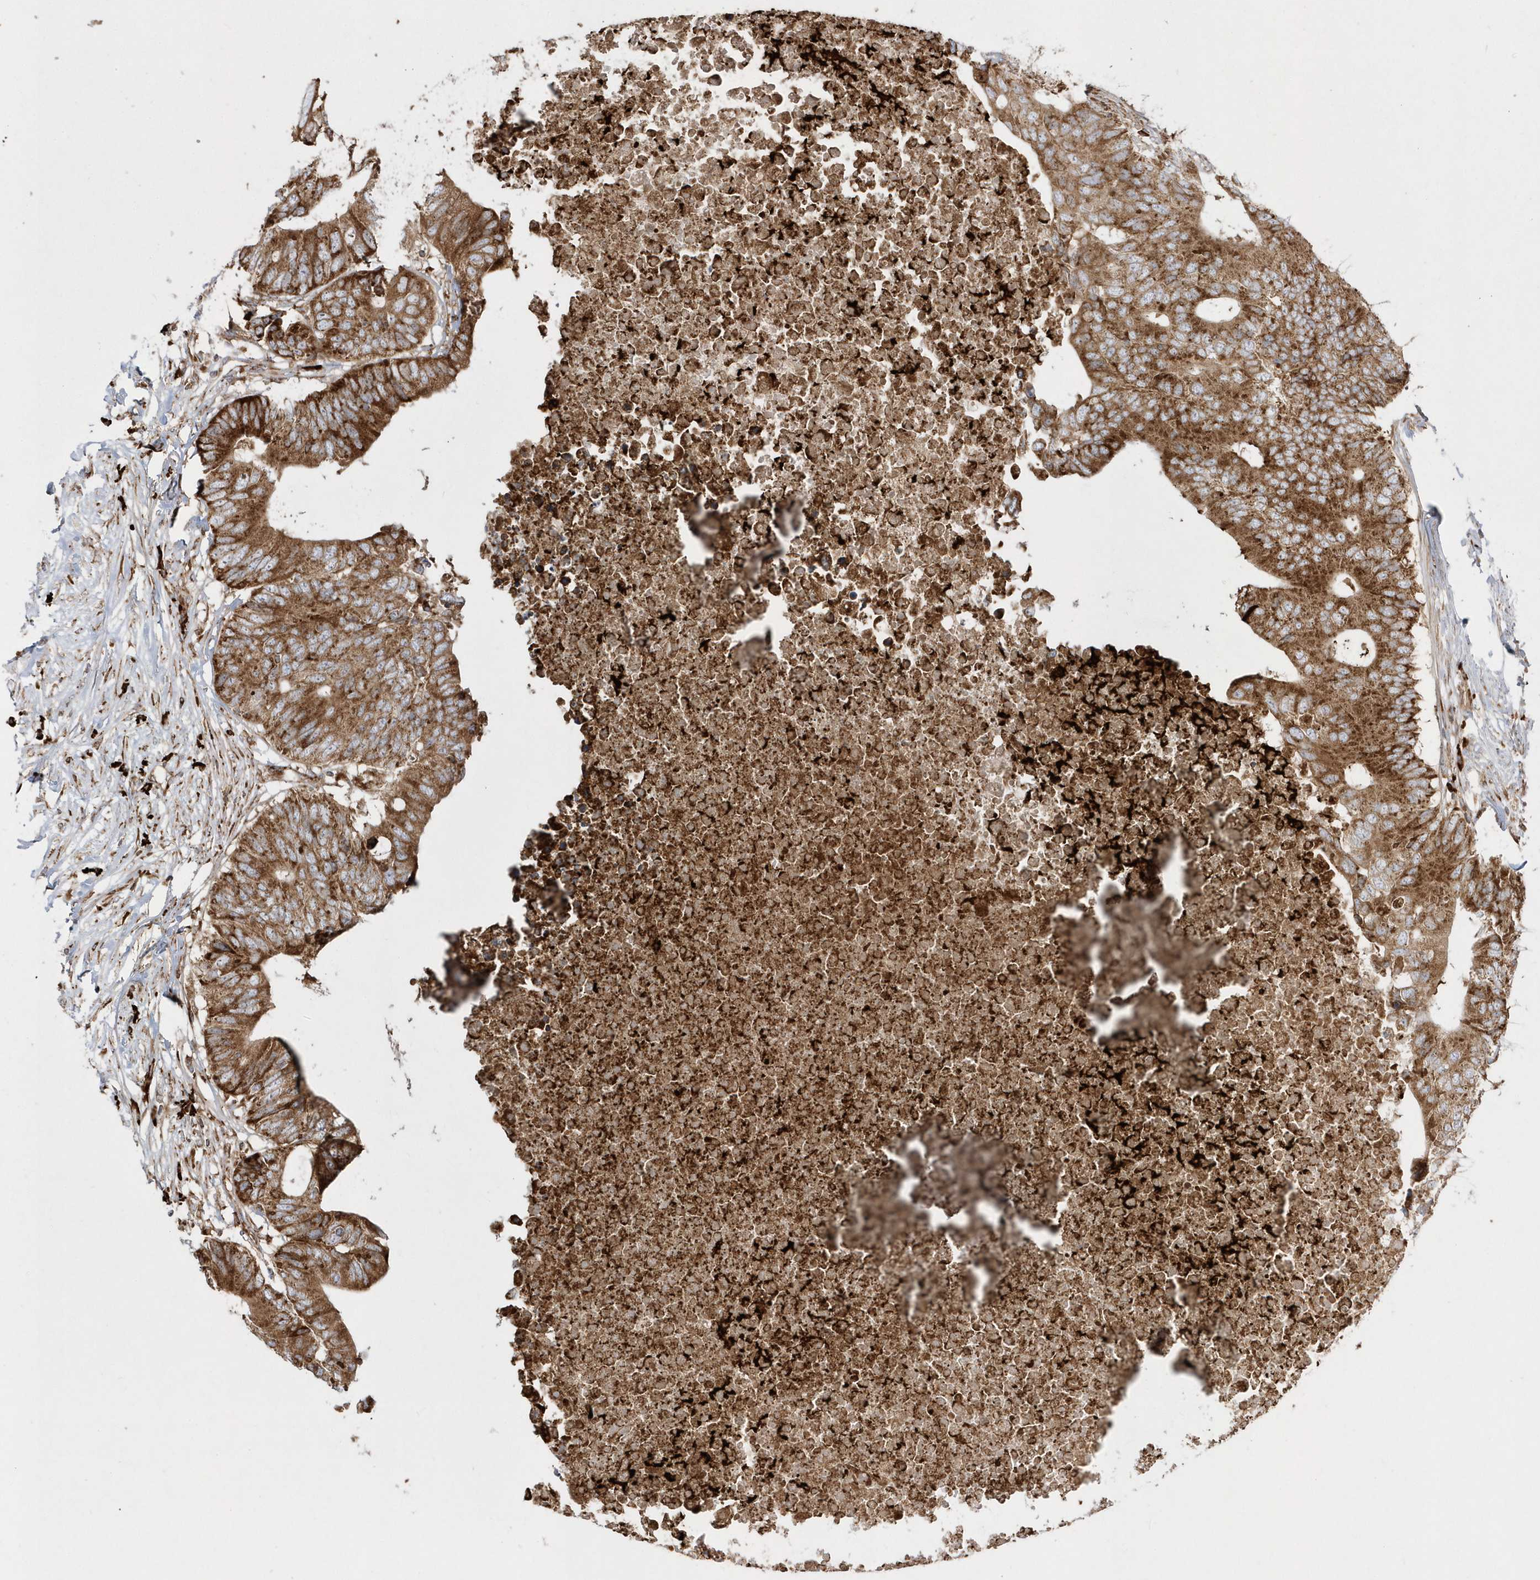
{"staining": {"intensity": "strong", "quantity": ">75%", "location": "cytoplasmic/membranous"}, "tissue": "colorectal cancer", "cell_type": "Tumor cells", "image_type": "cancer", "snomed": [{"axis": "morphology", "description": "Adenocarcinoma, NOS"}, {"axis": "topography", "description": "Colon"}], "caption": "Approximately >75% of tumor cells in colorectal cancer exhibit strong cytoplasmic/membranous protein staining as visualized by brown immunohistochemical staining.", "gene": "SH3BP2", "patient": {"sex": "male", "age": 71}}